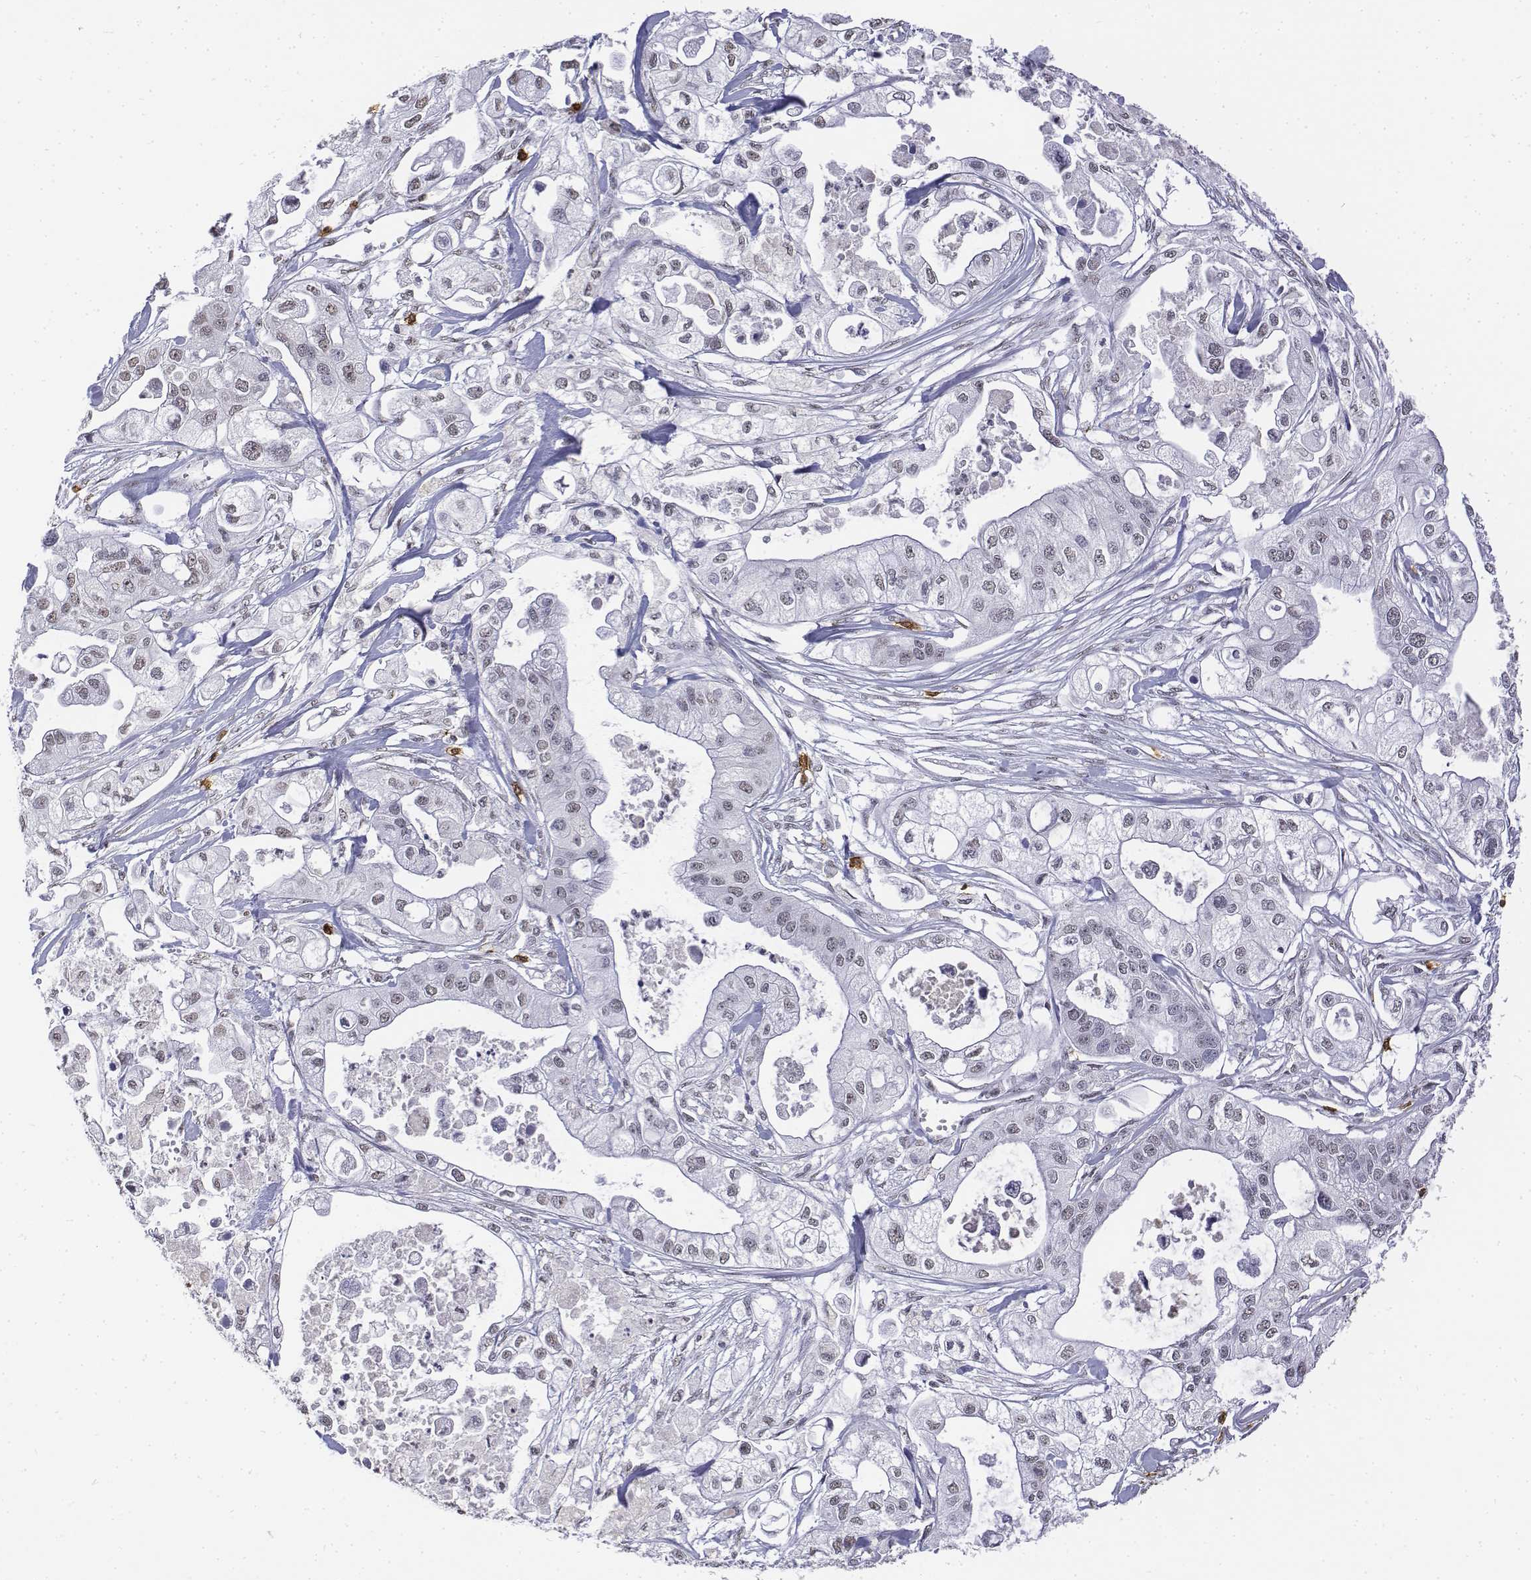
{"staining": {"intensity": "negative", "quantity": "none", "location": "none"}, "tissue": "pancreatic cancer", "cell_type": "Tumor cells", "image_type": "cancer", "snomed": [{"axis": "morphology", "description": "Adenocarcinoma, NOS"}, {"axis": "topography", "description": "Pancreas"}], "caption": "Histopathology image shows no protein staining in tumor cells of adenocarcinoma (pancreatic) tissue.", "gene": "CD3E", "patient": {"sex": "male", "age": 70}}